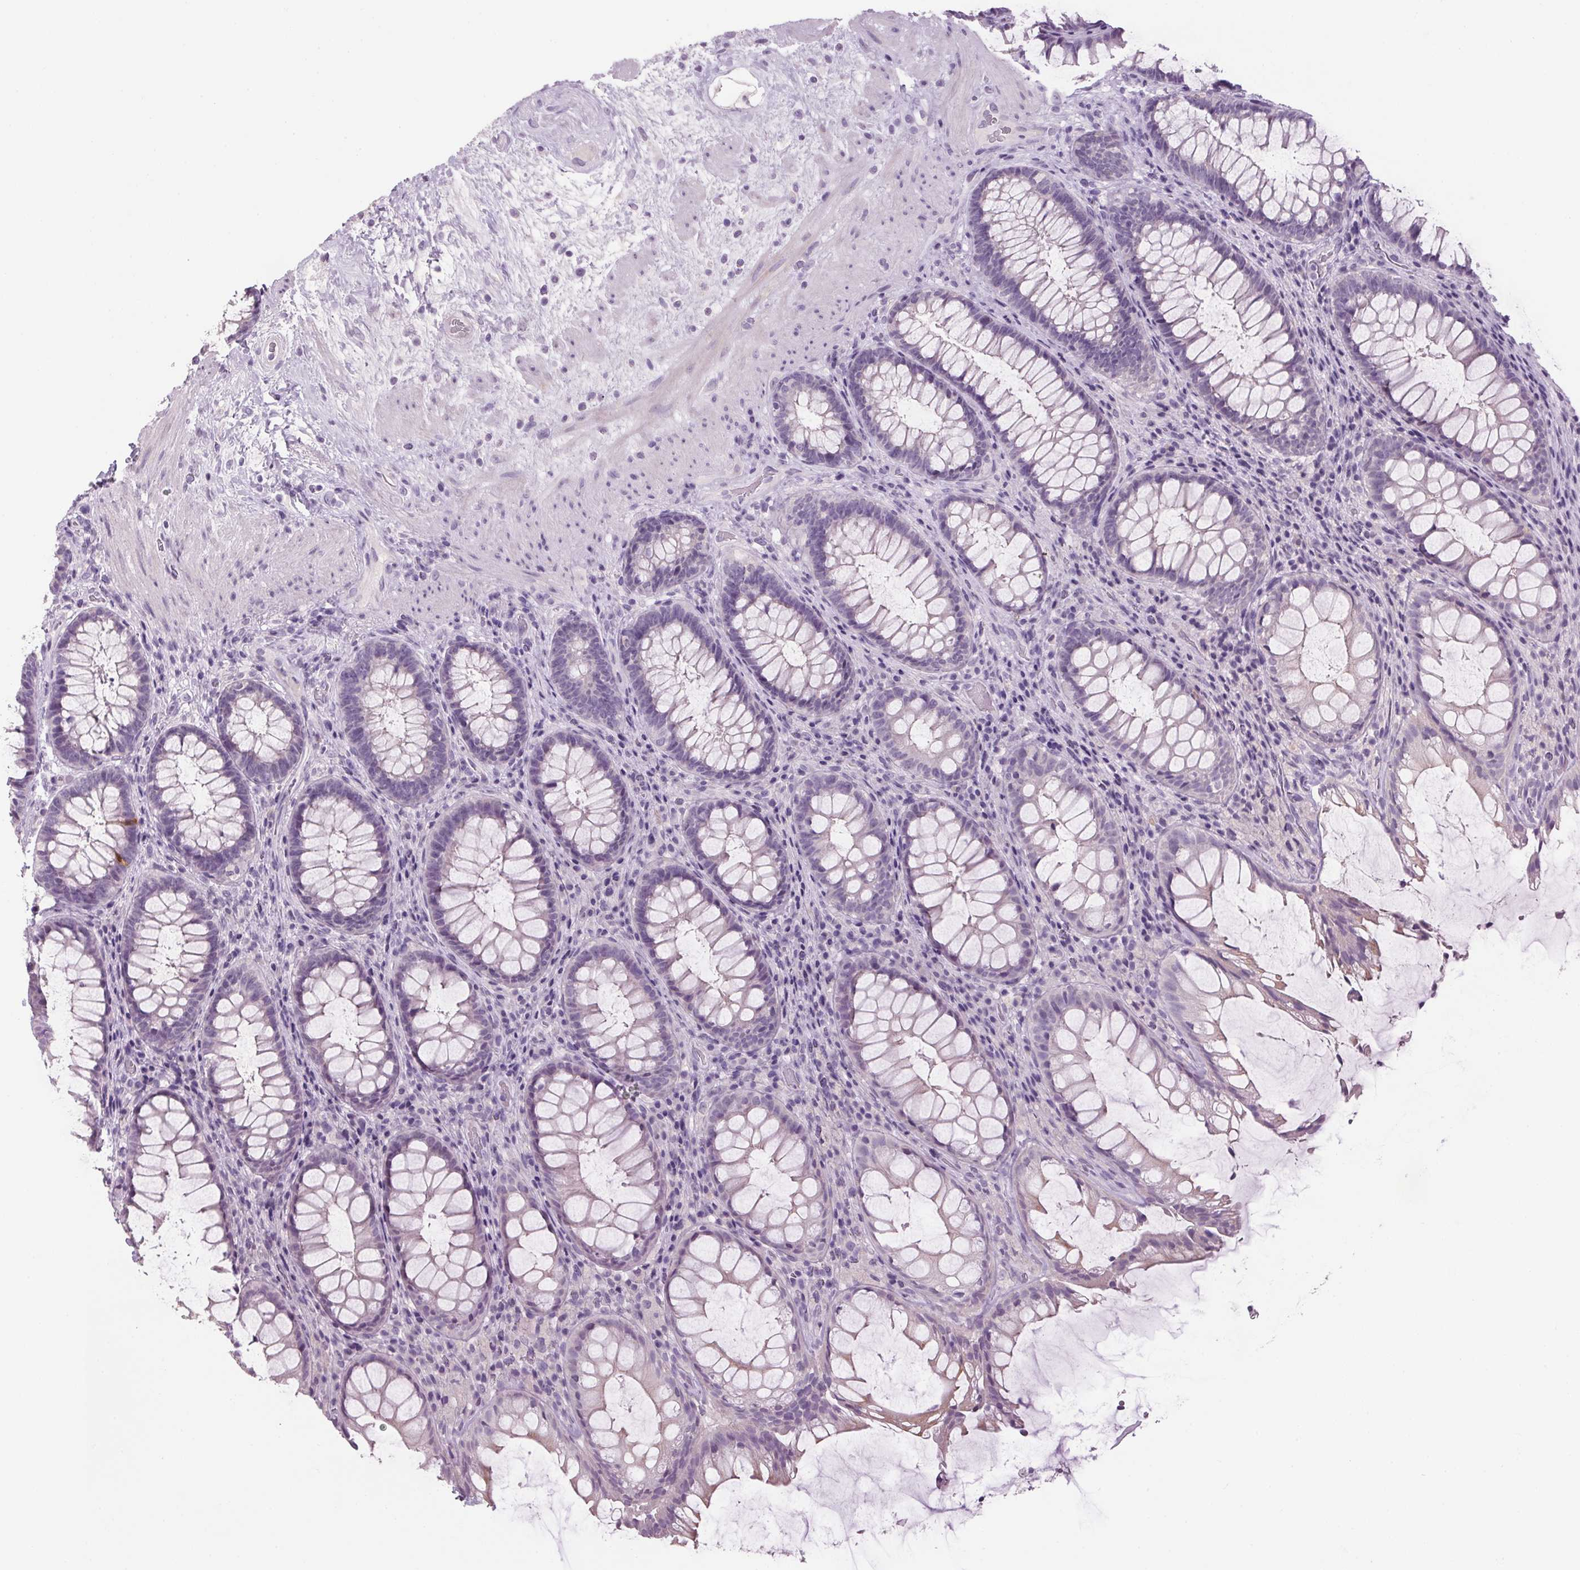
{"staining": {"intensity": "weak", "quantity": "<25%", "location": "cytoplasmic/membranous"}, "tissue": "rectum", "cell_type": "Glandular cells", "image_type": "normal", "snomed": [{"axis": "morphology", "description": "Normal tissue, NOS"}, {"axis": "topography", "description": "Rectum"}], "caption": "Rectum stained for a protein using IHC exhibits no staining glandular cells.", "gene": "PPP1R1A", "patient": {"sex": "male", "age": 72}}